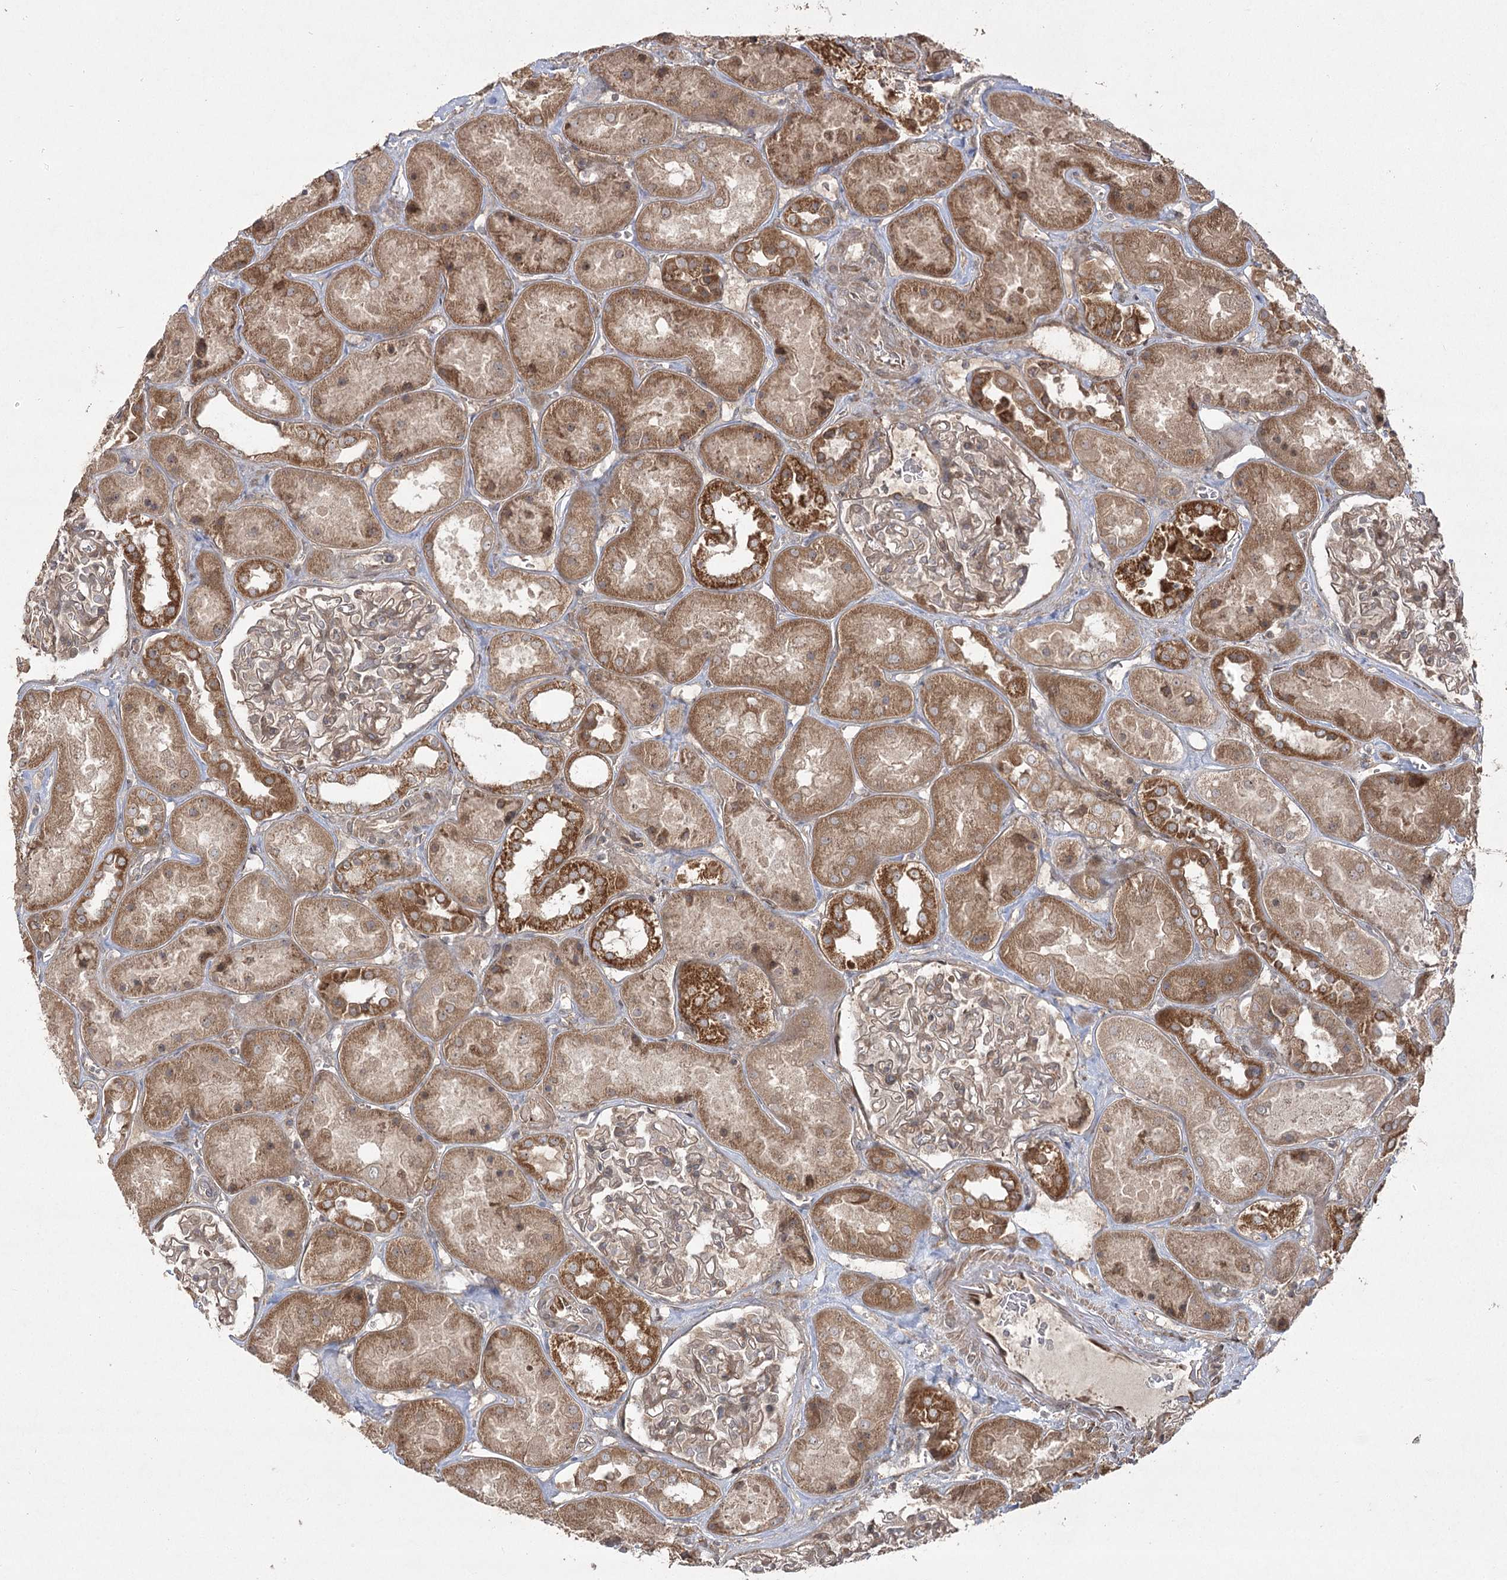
{"staining": {"intensity": "moderate", "quantity": ">75%", "location": "cytoplasmic/membranous"}, "tissue": "kidney", "cell_type": "Cells in glomeruli", "image_type": "normal", "snomed": [{"axis": "morphology", "description": "Normal tissue, NOS"}, {"axis": "topography", "description": "Kidney"}], "caption": "Immunohistochemistry micrograph of benign kidney: human kidney stained using immunohistochemistry (IHC) demonstrates medium levels of moderate protein expression localized specifically in the cytoplasmic/membranous of cells in glomeruli, appearing as a cytoplasmic/membranous brown color.", "gene": "CPLANE1", "patient": {"sex": "male", "age": 70}}